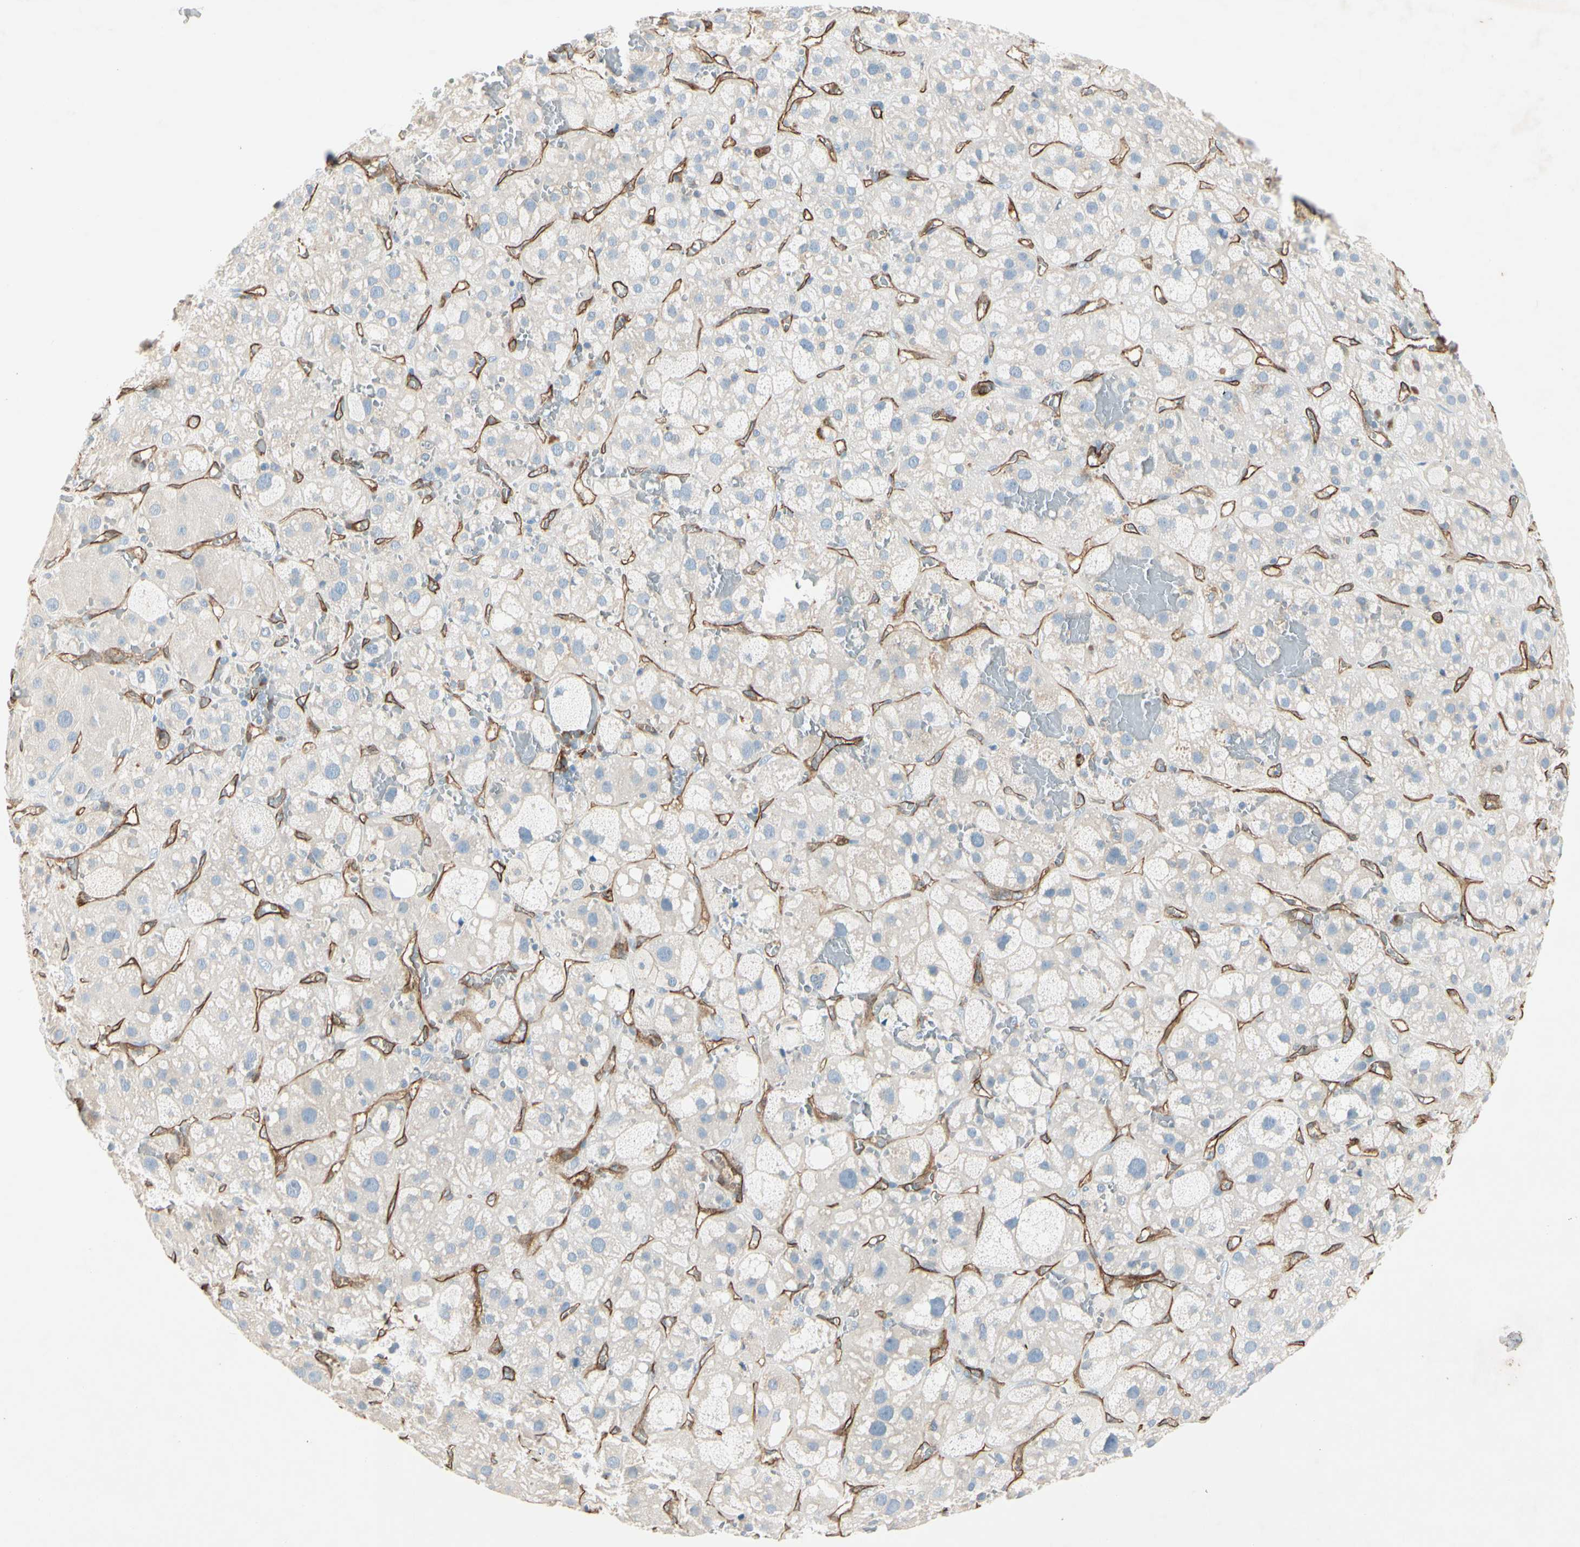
{"staining": {"intensity": "negative", "quantity": "none", "location": "none"}, "tissue": "adrenal gland", "cell_type": "Glandular cells", "image_type": "normal", "snomed": [{"axis": "morphology", "description": "Normal tissue, NOS"}, {"axis": "topography", "description": "Adrenal gland"}], "caption": "Immunohistochemistry (IHC) micrograph of benign adrenal gland: human adrenal gland stained with DAB demonstrates no significant protein expression in glandular cells. The staining is performed using DAB (3,3'-diaminobenzidine) brown chromogen with nuclei counter-stained in using hematoxylin.", "gene": "CD93", "patient": {"sex": "female", "age": 47}}